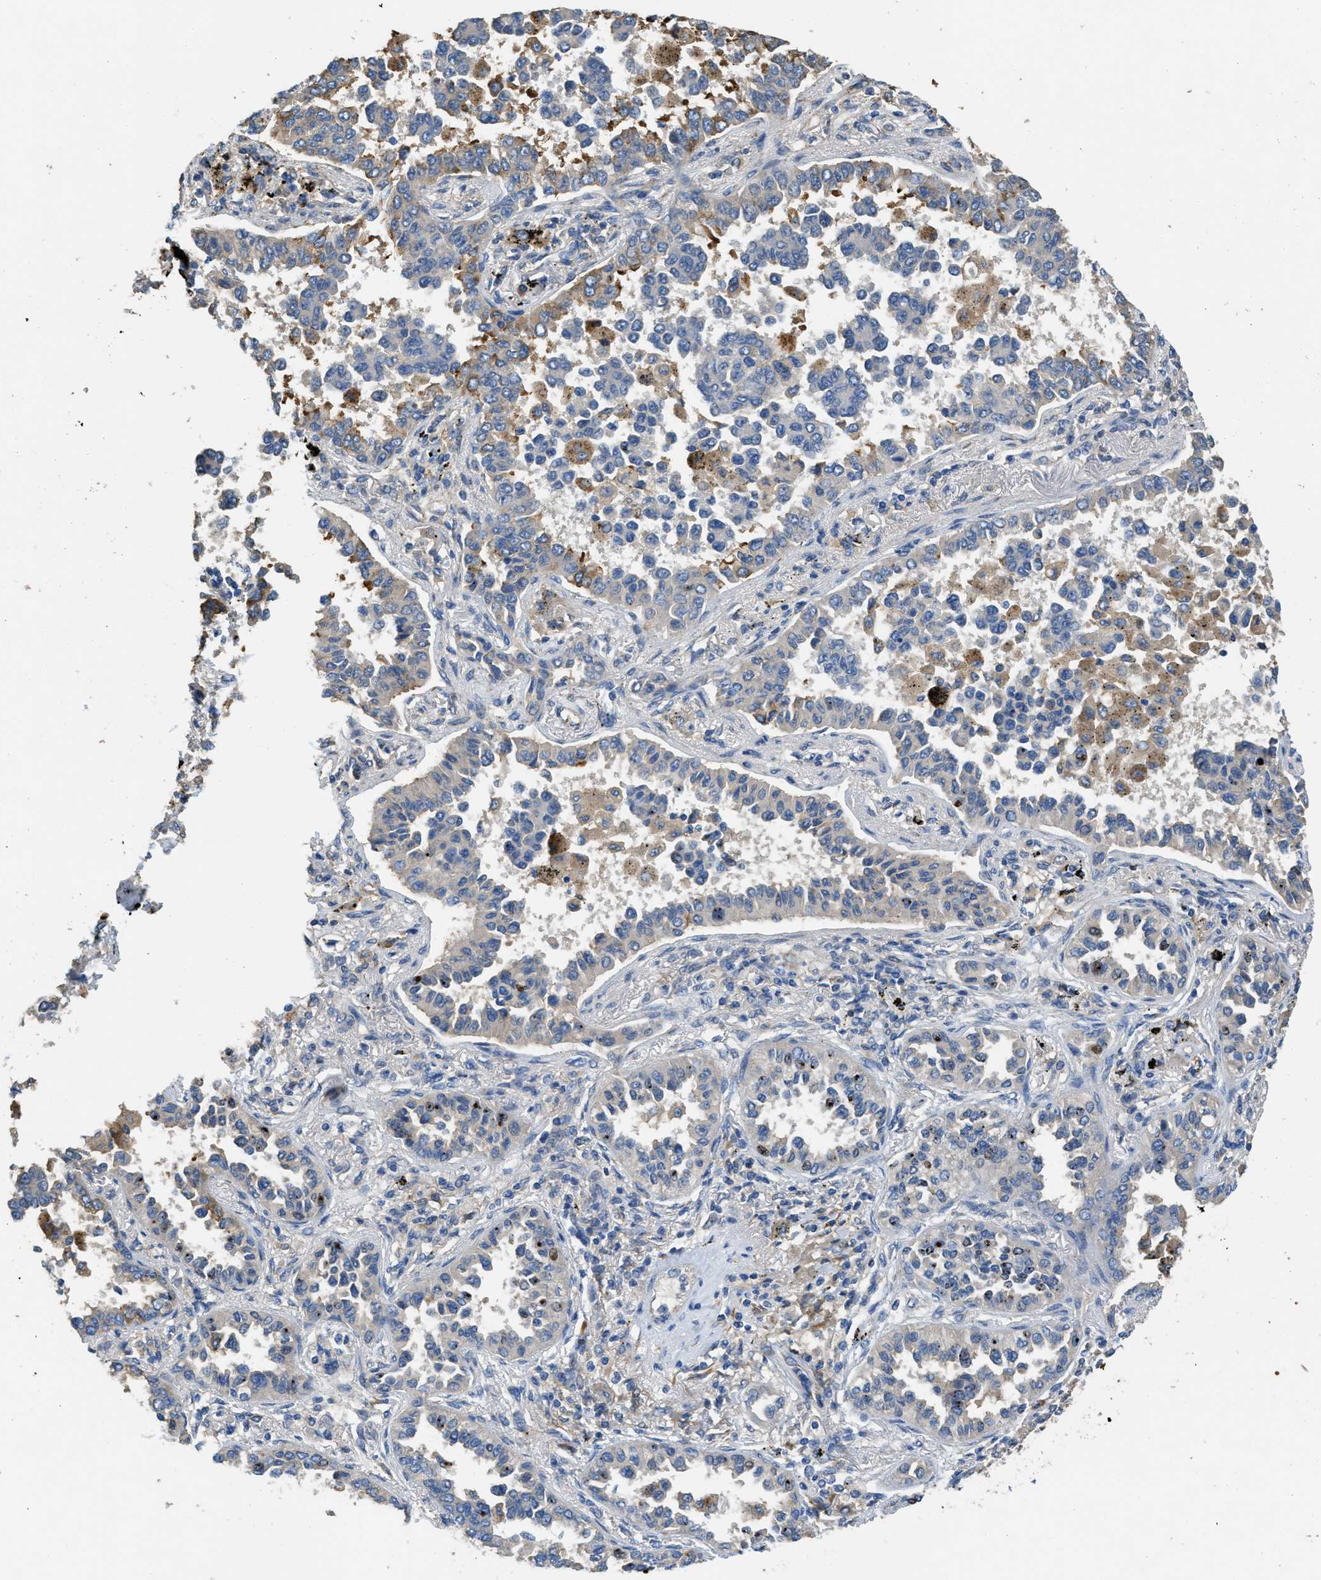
{"staining": {"intensity": "moderate", "quantity": "<25%", "location": "cytoplasmic/membranous"}, "tissue": "lung cancer", "cell_type": "Tumor cells", "image_type": "cancer", "snomed": [{"axis": "morphology", "description": "Normal tissue, NOS"}, {"axis": "morphology", "description": "Adenocarcinoma, NOS"}, {"axis": "topography", "description": "Lung"}], "caption": "Protein analysis of lung cancer tissue shows moderate cytoplasmic/membranous positivity in approximately <25% of tumor cells.", "gene": "RIPK2", "patient": {"sex": "male", "age": 59}}